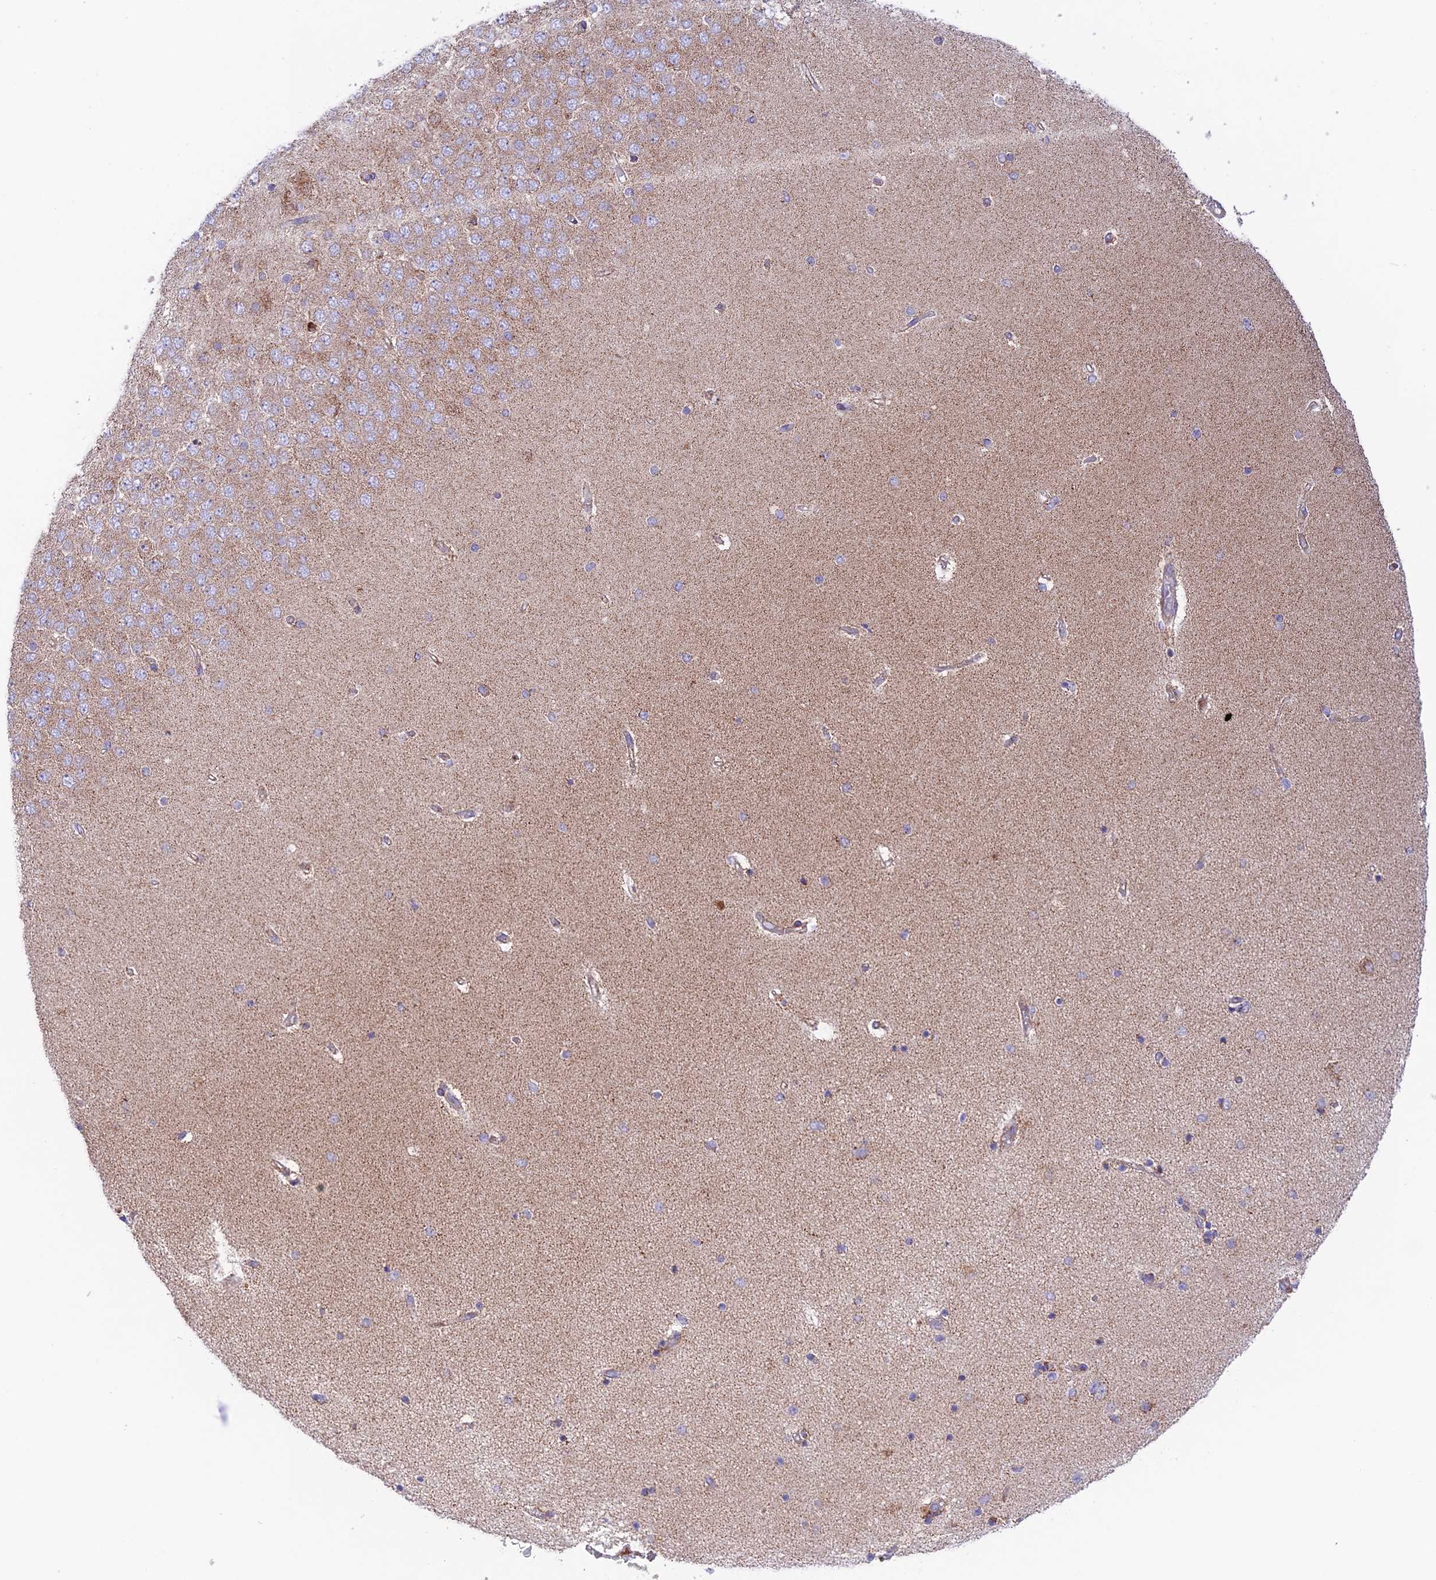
{"staining": {"intensity": "negative", "quantity": "none", "location": "none"}, "tissue": "hippocampus", "cell_type": "Glial cells", "image_type": "normal", "snomed": [{"axis": "morphology", "description": "Normal tissue, NOS"}, {"axis": "topography", "description": "Hippocampus"}], "caption": "Immunohistochemical staining of normal human hippocampus displays no significant positivity in glial cells. (Stains: DAB (3,3'-diaminobenzidine) immunohistochemistry with hematoxylin counter stain, Microscopy: brightfield microscopy at high magnification).", "gene": "UAP1L1", "patient": {"sex": "female", "age": 54}}